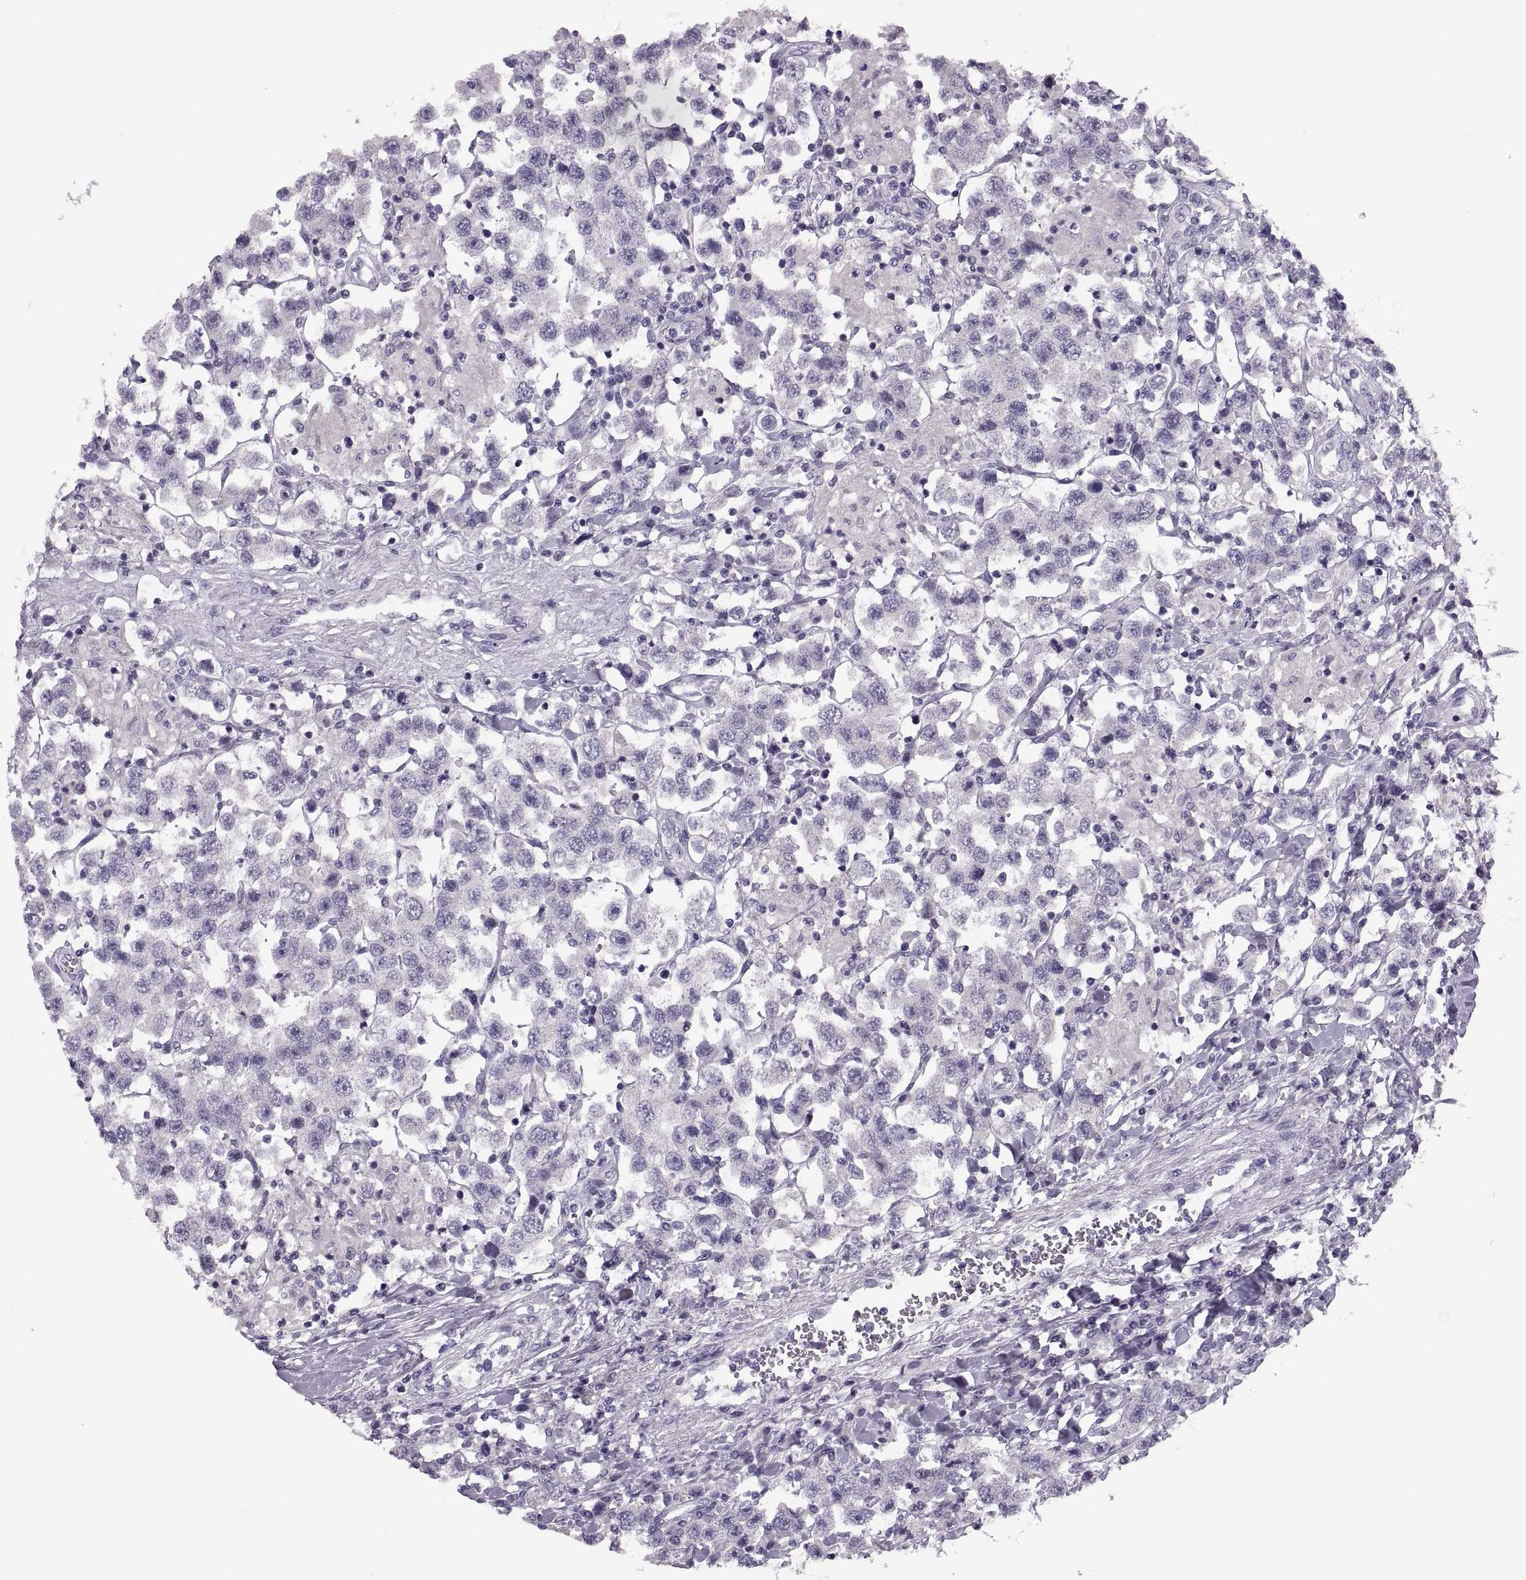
{"staining": {"intensity": "negative", "quantity": "none", "location": "none"}, "tissue": "testis cancer", "cell_type": "Tumor cells", "image_type": "cancer", "snomed": [{"axis": "morphology", "description": "Seminoma, NOS"}, {"axis": "topography", "description": "Testis"}], "caption": "Tumor cells show no significant protein expression in testis seminoma.", "gene": "PRSS54", "patient": {"sex": "male", "age": 45}}